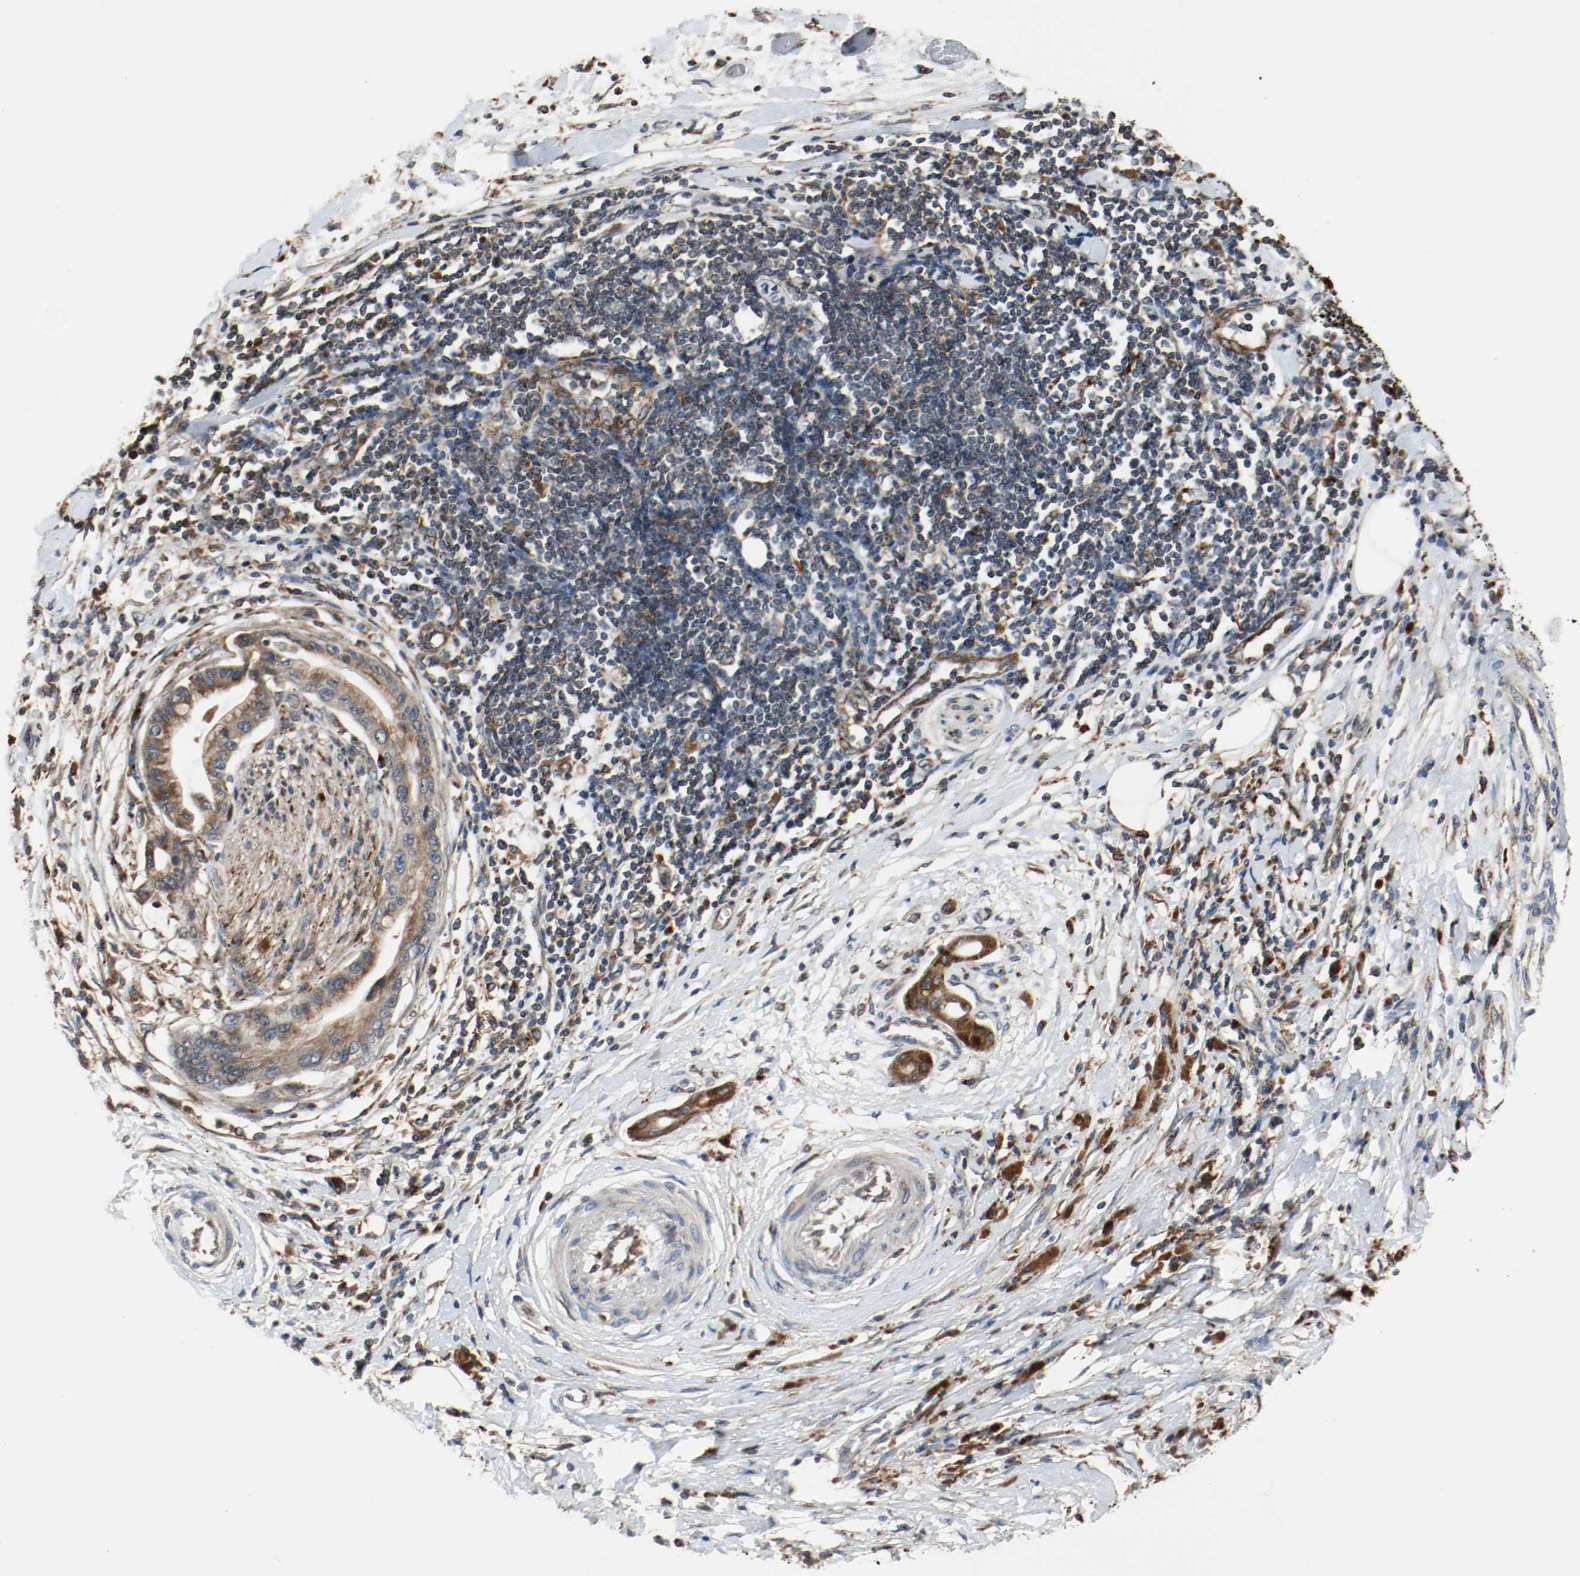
{"staining": {"intensity": "moderate", "quantity": ">75%", "location": "cytoplasmic/membranous"}, "tissue": "pancreatic cancer", "cell_type": "Tumor cells", "image_type": "cancer", "snomed": [{"axis": "morphology", "description": "Adenocarcinoma, NOS"}, {"axis": "morphology", "description": "Adenocarcinoma, metastatic, NOS"}, {"axis": "topography", "description": "Lymph node"}, {"axis": "topography", "description": "Pancreas"}, {"axis": "topography", "description": "Duodenum"}], "caption": "The immunohistochemical stain shows moderate cytoplasmic/membranous positivity in tumor cells of pancreatic cancer tissue.", "gene": "LAMP2", "patient": {"sex": "female", "age": 64}}